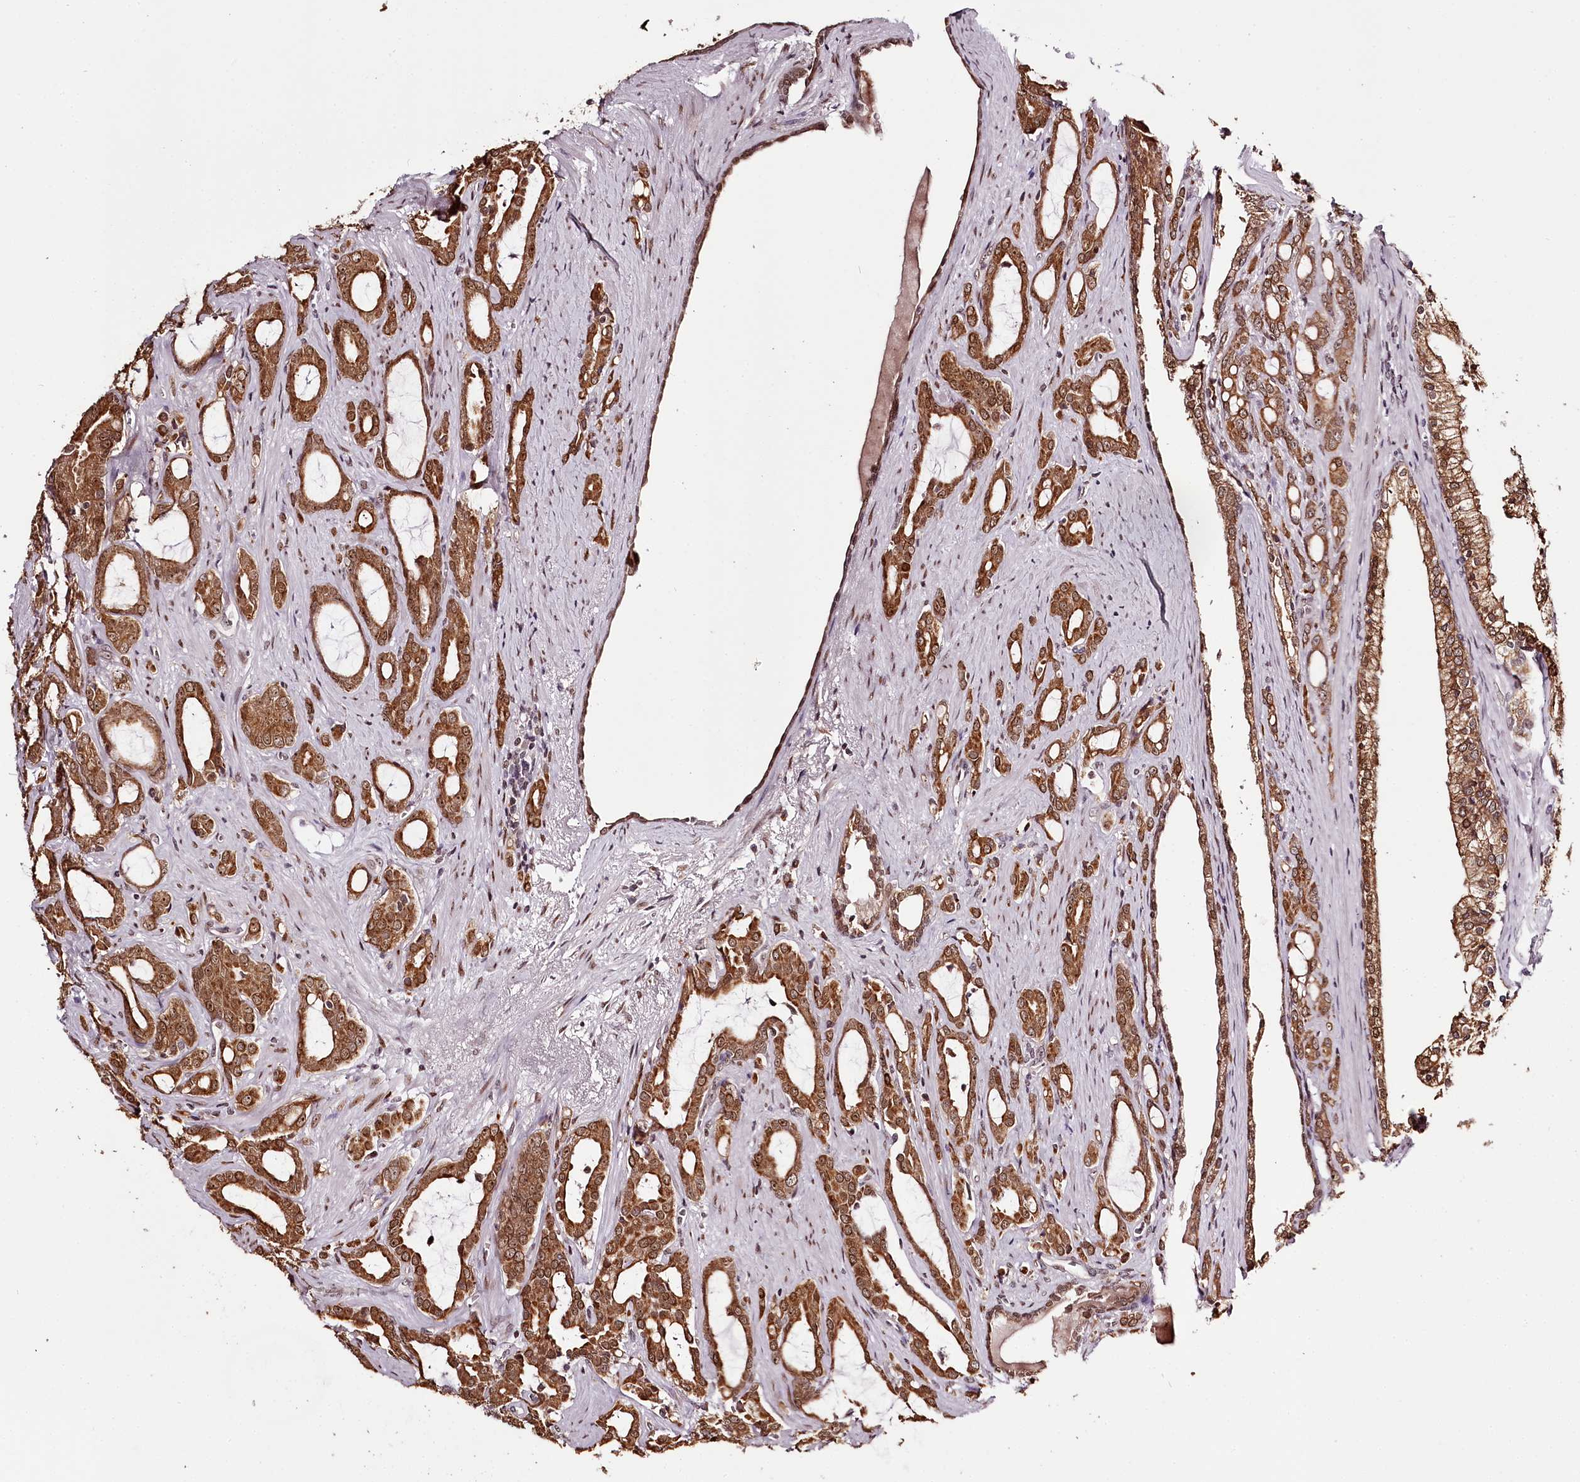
{"staining": {"intensity": "strong", "quantity": ">75%", "location": "cytoplasmic/membranous"}, "tissue": "prostate cancer", "cell_type": "Tumor cells", "image_type": "cancer", "snomed": [{"axis": "morphology", "description": "Adenocarcinoma, High grade"}, {"axis": "topography", "description": "Prostate"}], "caption": "IHC staining of prostate high-grade adenocarcinoma, which demonstrates high levels of strong cytoplasmic/membranous staining in about >75% of tumor cells indicating strong cytoplasmic/membranous protein staining. The staining was performed using DAB (3,3'-diaminobenzidine) (brown) for protein detection and nuclei were counterstained in hematoxylin (blue).", "gene": "THYN1", "patient": {"sex": "male", "age": 72}}